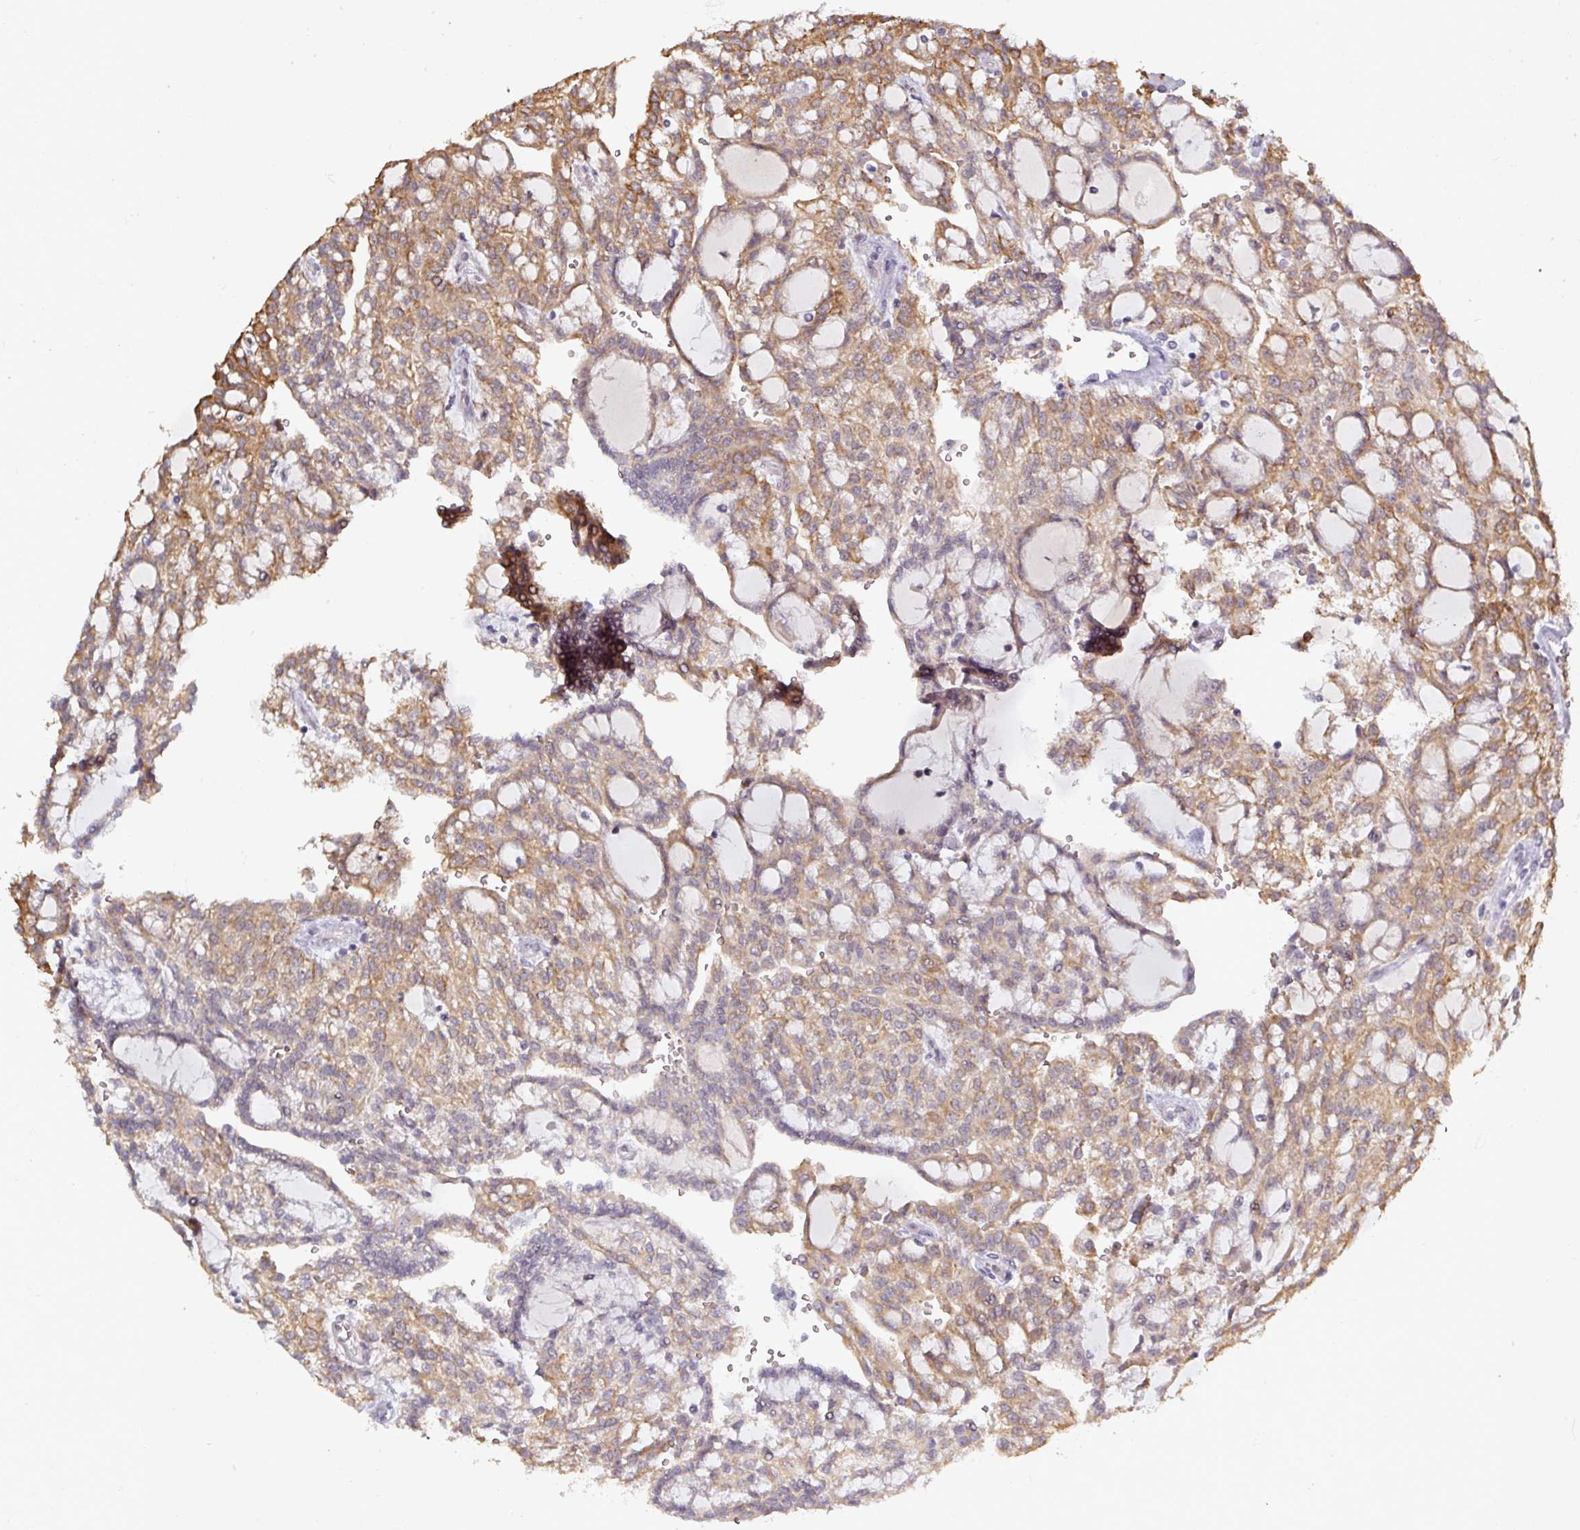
{"staining": {"intensity": "moderate", "quantity": "25%-75%", "location": "cytoplasmic/membranous"}, "tissue": "renal cancer", "cell_type": "Tumor cells", "image_type": "cancer", "snomed": [{"axis": "morphology", "description": "Adenocarcinoma, NOS"}, {"axis": "topography", "description": "Kidney"}], "caption": "Adenocarcinoma (renal) stained for a protein (brown) shows moderate cytoplasmic/membranous positive staining in approximately 25%-75% of tumor cells.", "gene": "GTF2H3", "patient": {"sex": "male", "age": 63}}